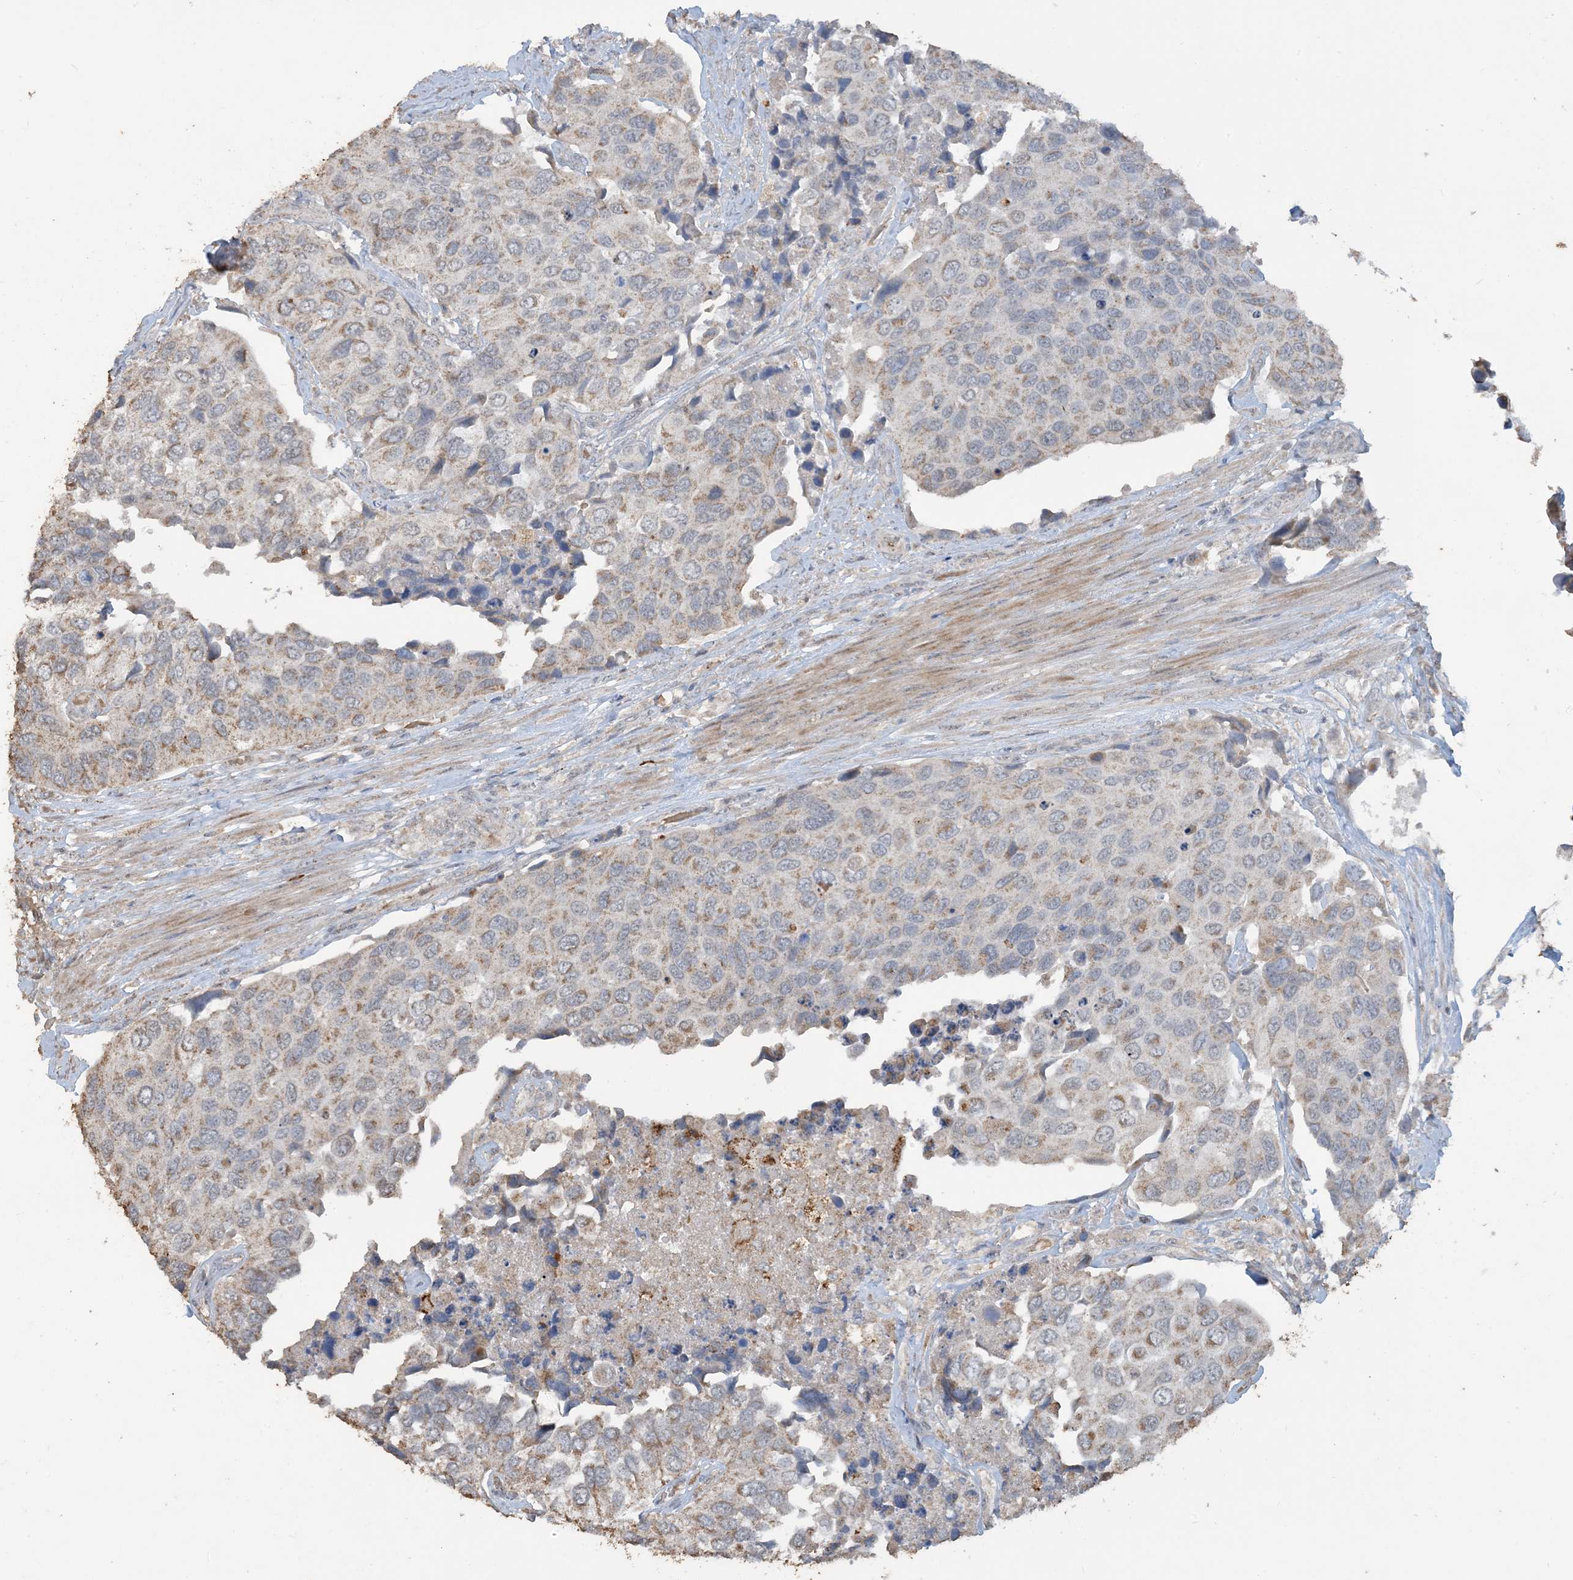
{"staining": {"intensity": "moderate", "quantity": "25%-75%", "location": "cytoplasmic/membranous"}, "tissue": "urothelial cancer", "cell_type": "Tumor cells", "image_type": "cancer", "snomed": [{"axis": "morphology", "description": "Urothelial carcinoma, High grade"}, {"axis": "topography", "description": "Urinary bladder"}], "caption": "DAB (3,3'-diaminobenzidine) immunohistochemical staining of urothelial carcinoma (high-grade) exhibits moderate cytoplasmic/membranous protein positivity in approximately 25%-75% of tumor cells.", "gene": "SFMBT2", "patient": {"sex": "male", "age": 74}}